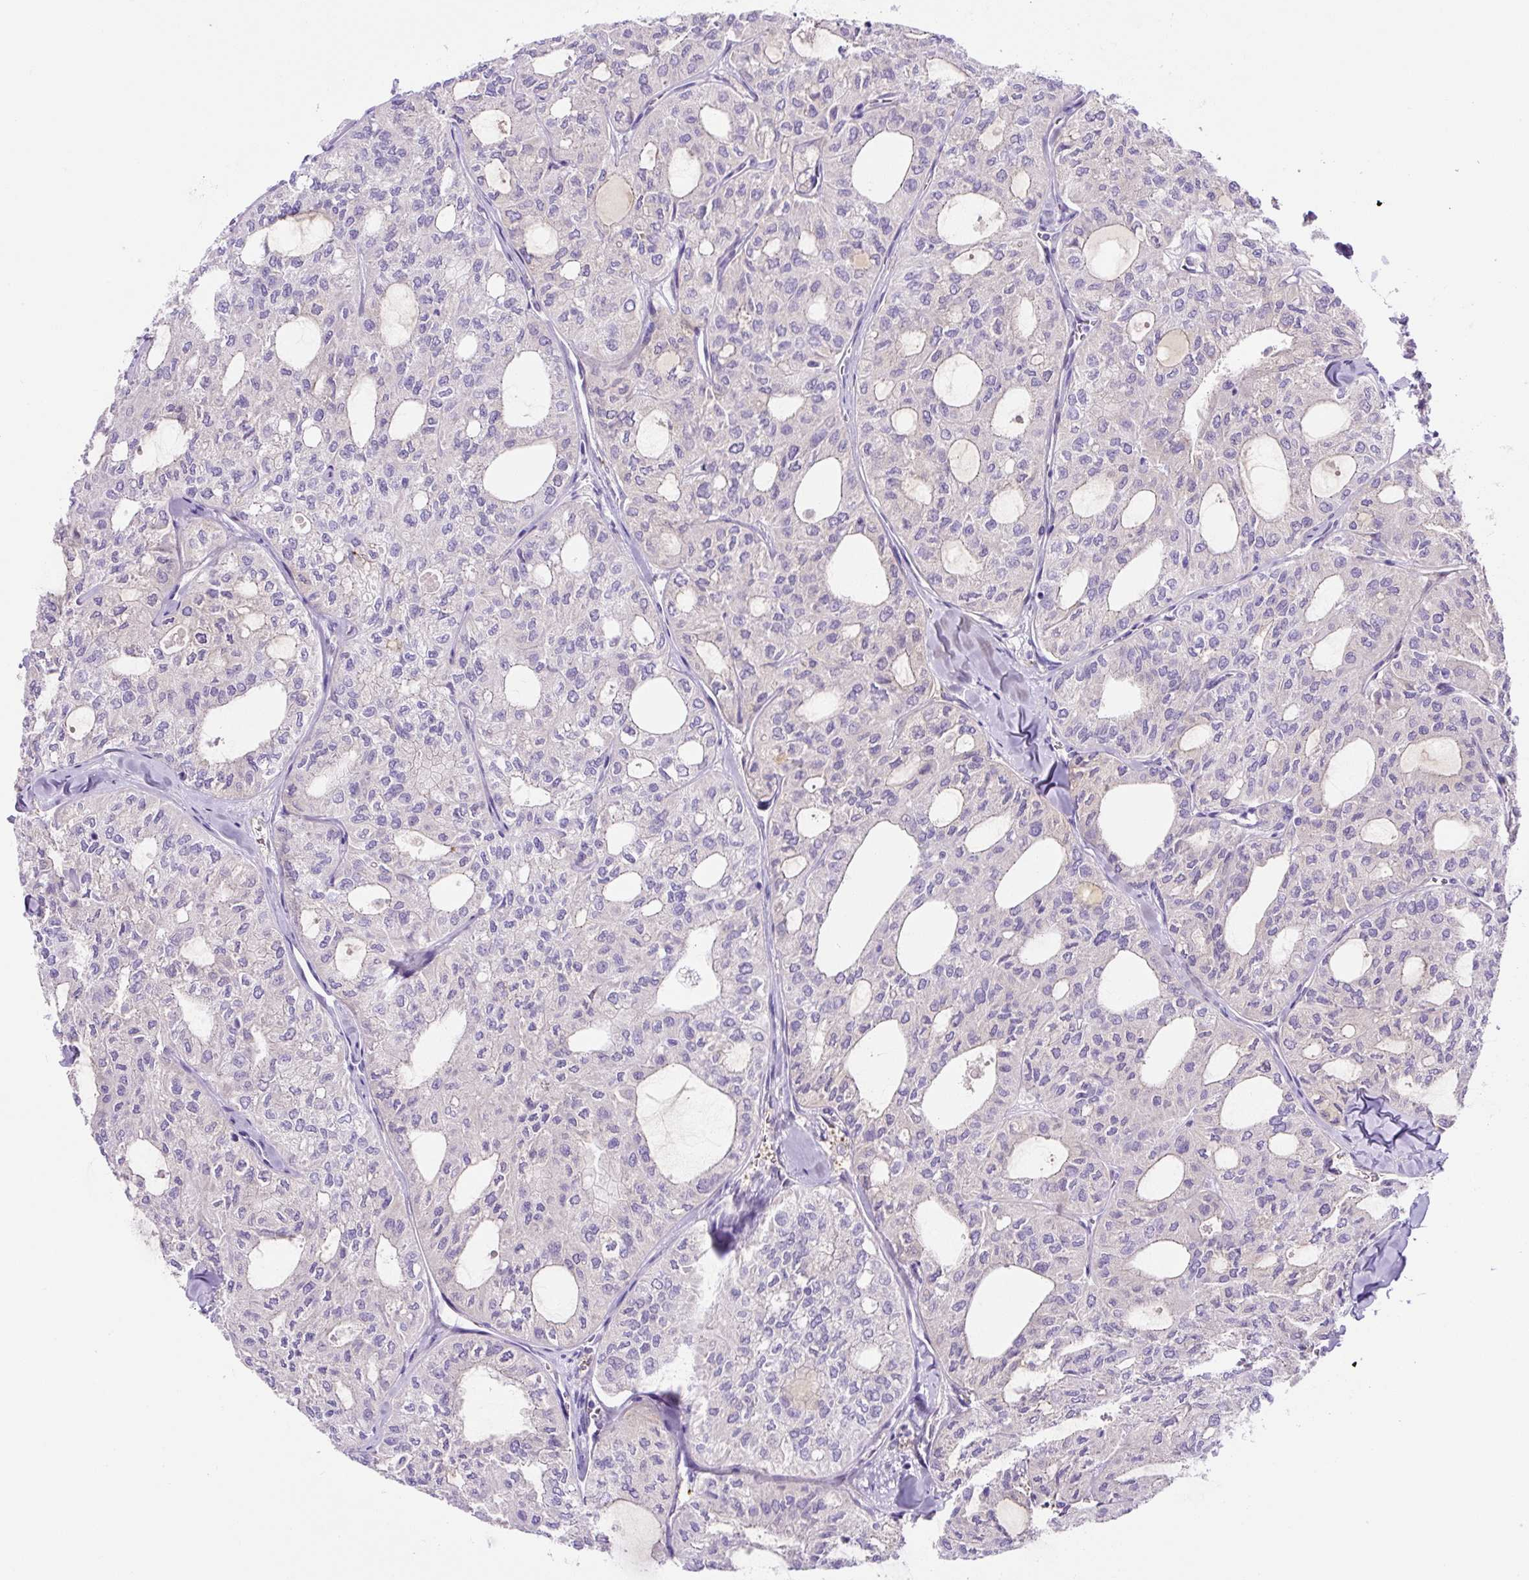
{"staining": {"intensity": "negative", "quantity": "none", "location": "none"}, "tissue": "thyroid cancer", "cell_type": "Tumor cells", "image_type": "cancer", "snomed": [{"axis": "morphology", "description": "Follicular adenoma carcinoma, NOS"}, {"axis": "topography", "description": "Thyroid gland"}], "caption": "Immunohistochemistry micrograph of neoplastic tissue: thyroid cancer (follicular adenoma carcinoma) stained with DAB demonstrates no significant protein positivity in tumor cells. The staining was performed using DAB (3,3'-diaminobenzidine) to visualize the protein expression in brown, while the nuclei were stained in blue with hematoxylin (Magnification: 20x).", "gene": "ASB4", "patient": {"sex": "male", "age": 75}}